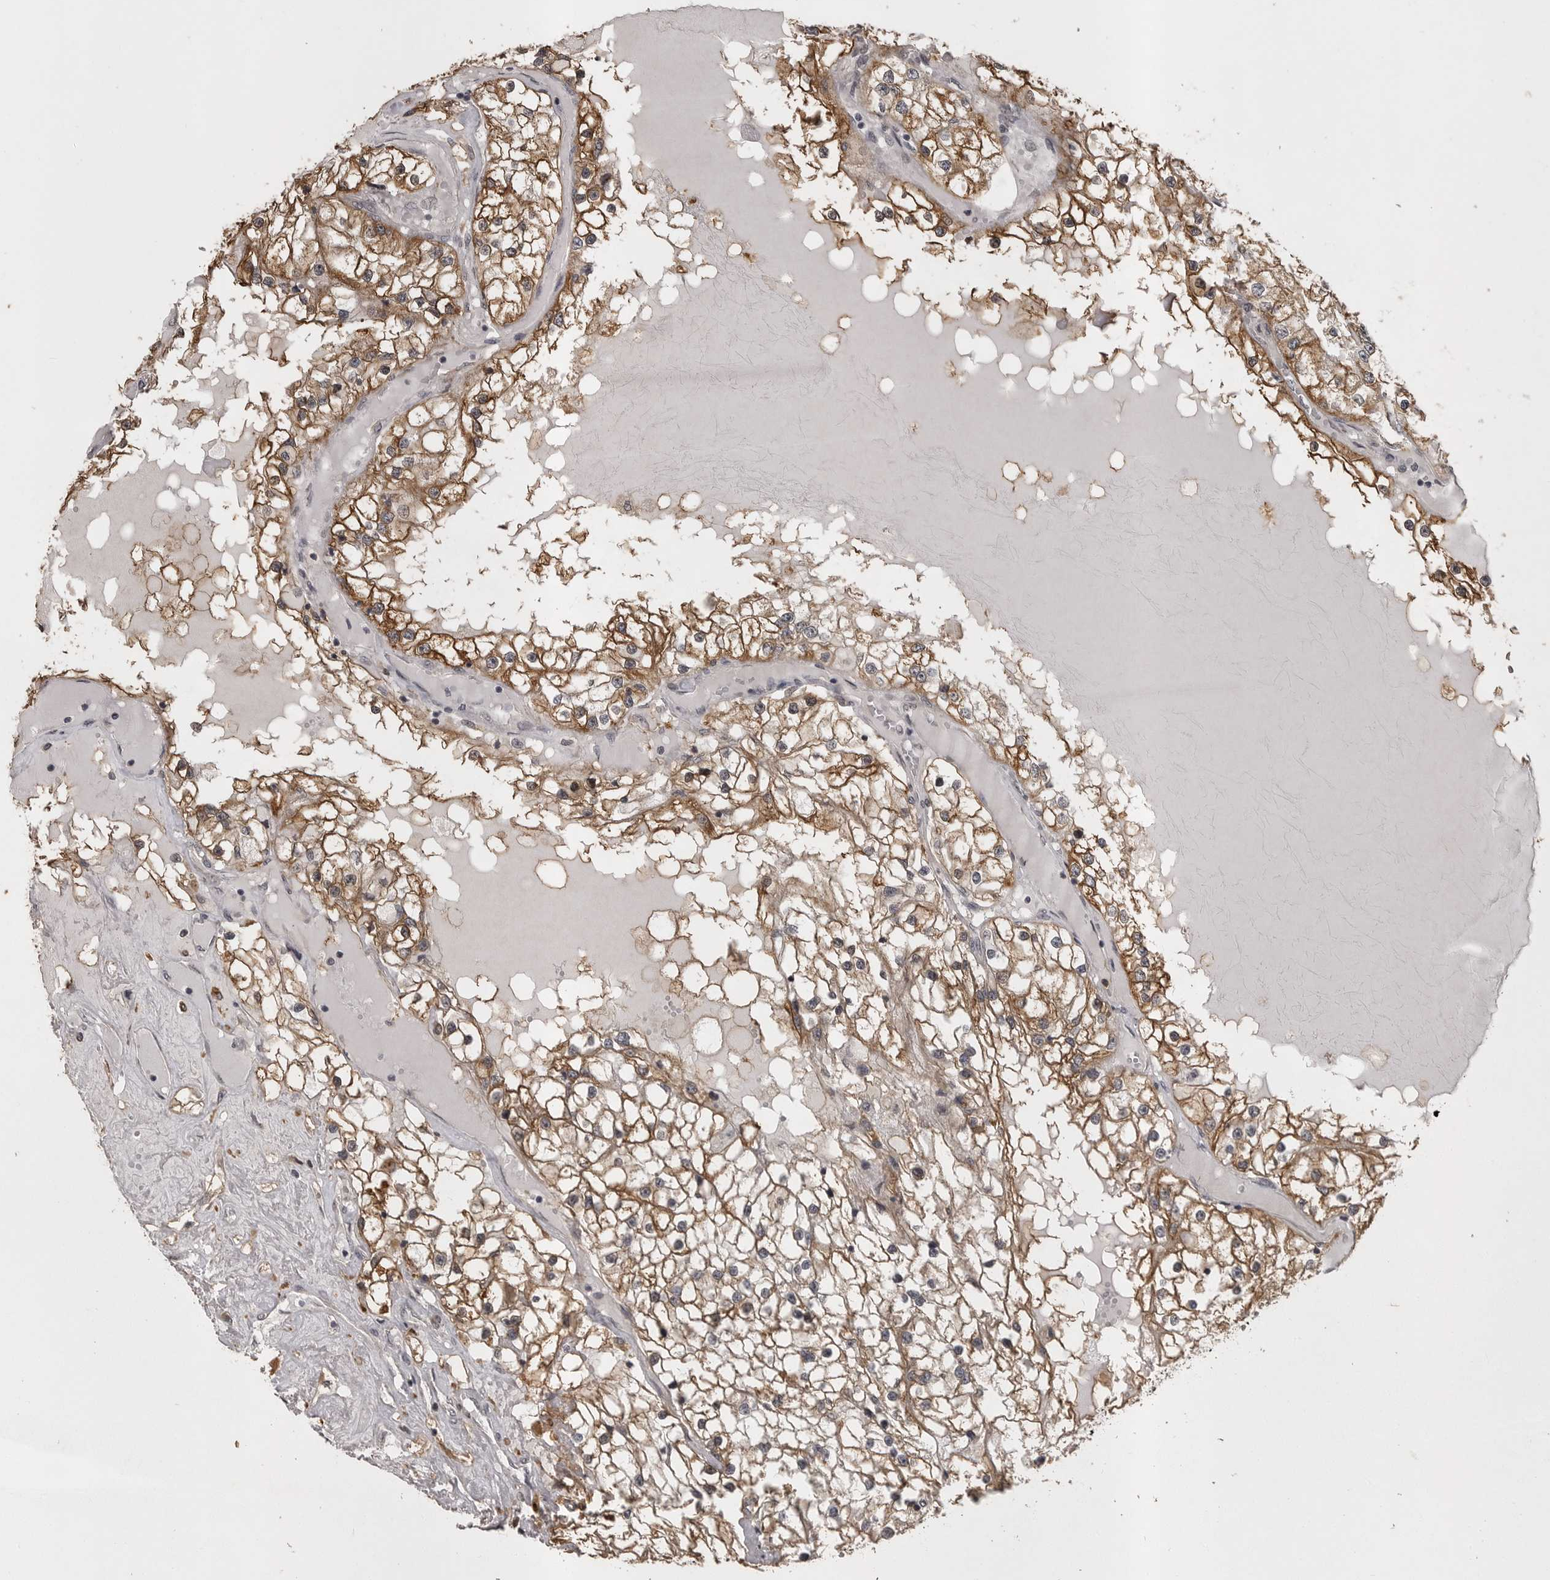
{"staining": {"intensity": "moderate", "quantity": ">75%", "location": "cytoplasmic/membranous"}, "tissue": "renal cancer", "cell_type": "Tumor cells", "image_type": "cancer", "snomed": [{"axis": "morphology", "description": "Adenocarcinoma, NOS"}, {"axis": "topography", "description": "Kidney"}], "caption": "IHC of human renal cancer (adenocarcinoma) exhibits medium levels of moderate cytoplasmic/membranous staining in approximately >75% of tumor cells. Immunohistochemistry stains the protein of interest in brown and the nuclei are stained blue.", "gene": "SNX16", "patient": {"sex": "male", "age": 68}}